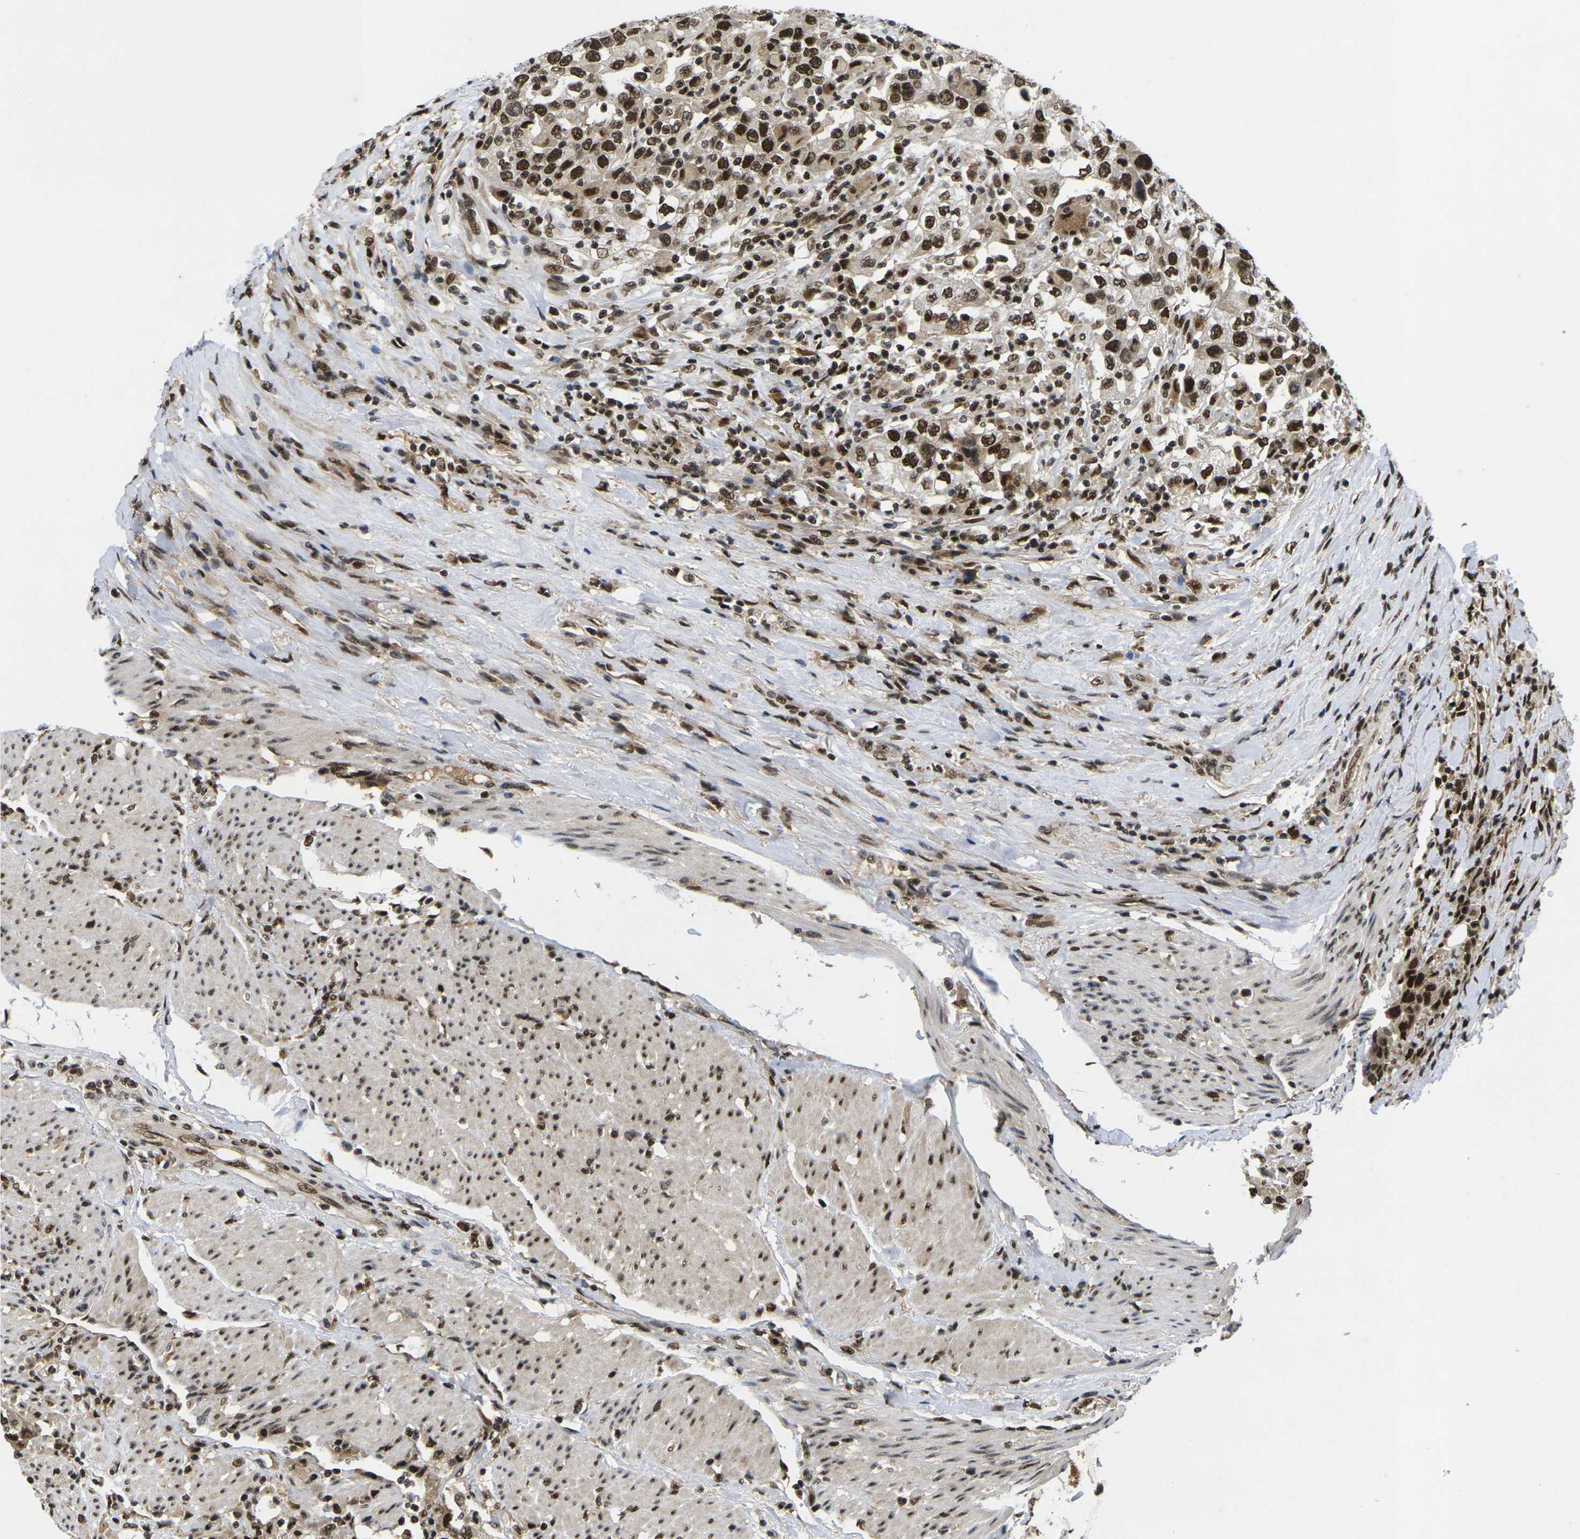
{"staining": {"intensity": "strong", "quantity": ">75%", "location": "nuclear"}, "tissue": "urothelial cancer", "cell_type": "Tumor cells", "image_type": "cancer", "snomed": [{"axis": "morphology", "description": "Urothelial carcinoma, High grade"}, {"axis": "topography", "description": "Urinary bladder"}], "caption": "The image reveals a brown stain indicating the presence of a protein in the nuclear of tumor cells in urothelial carcinoma (high-grade).", "gene": "GTF2E1", "patient": {"sex": "female", "age": 80}}